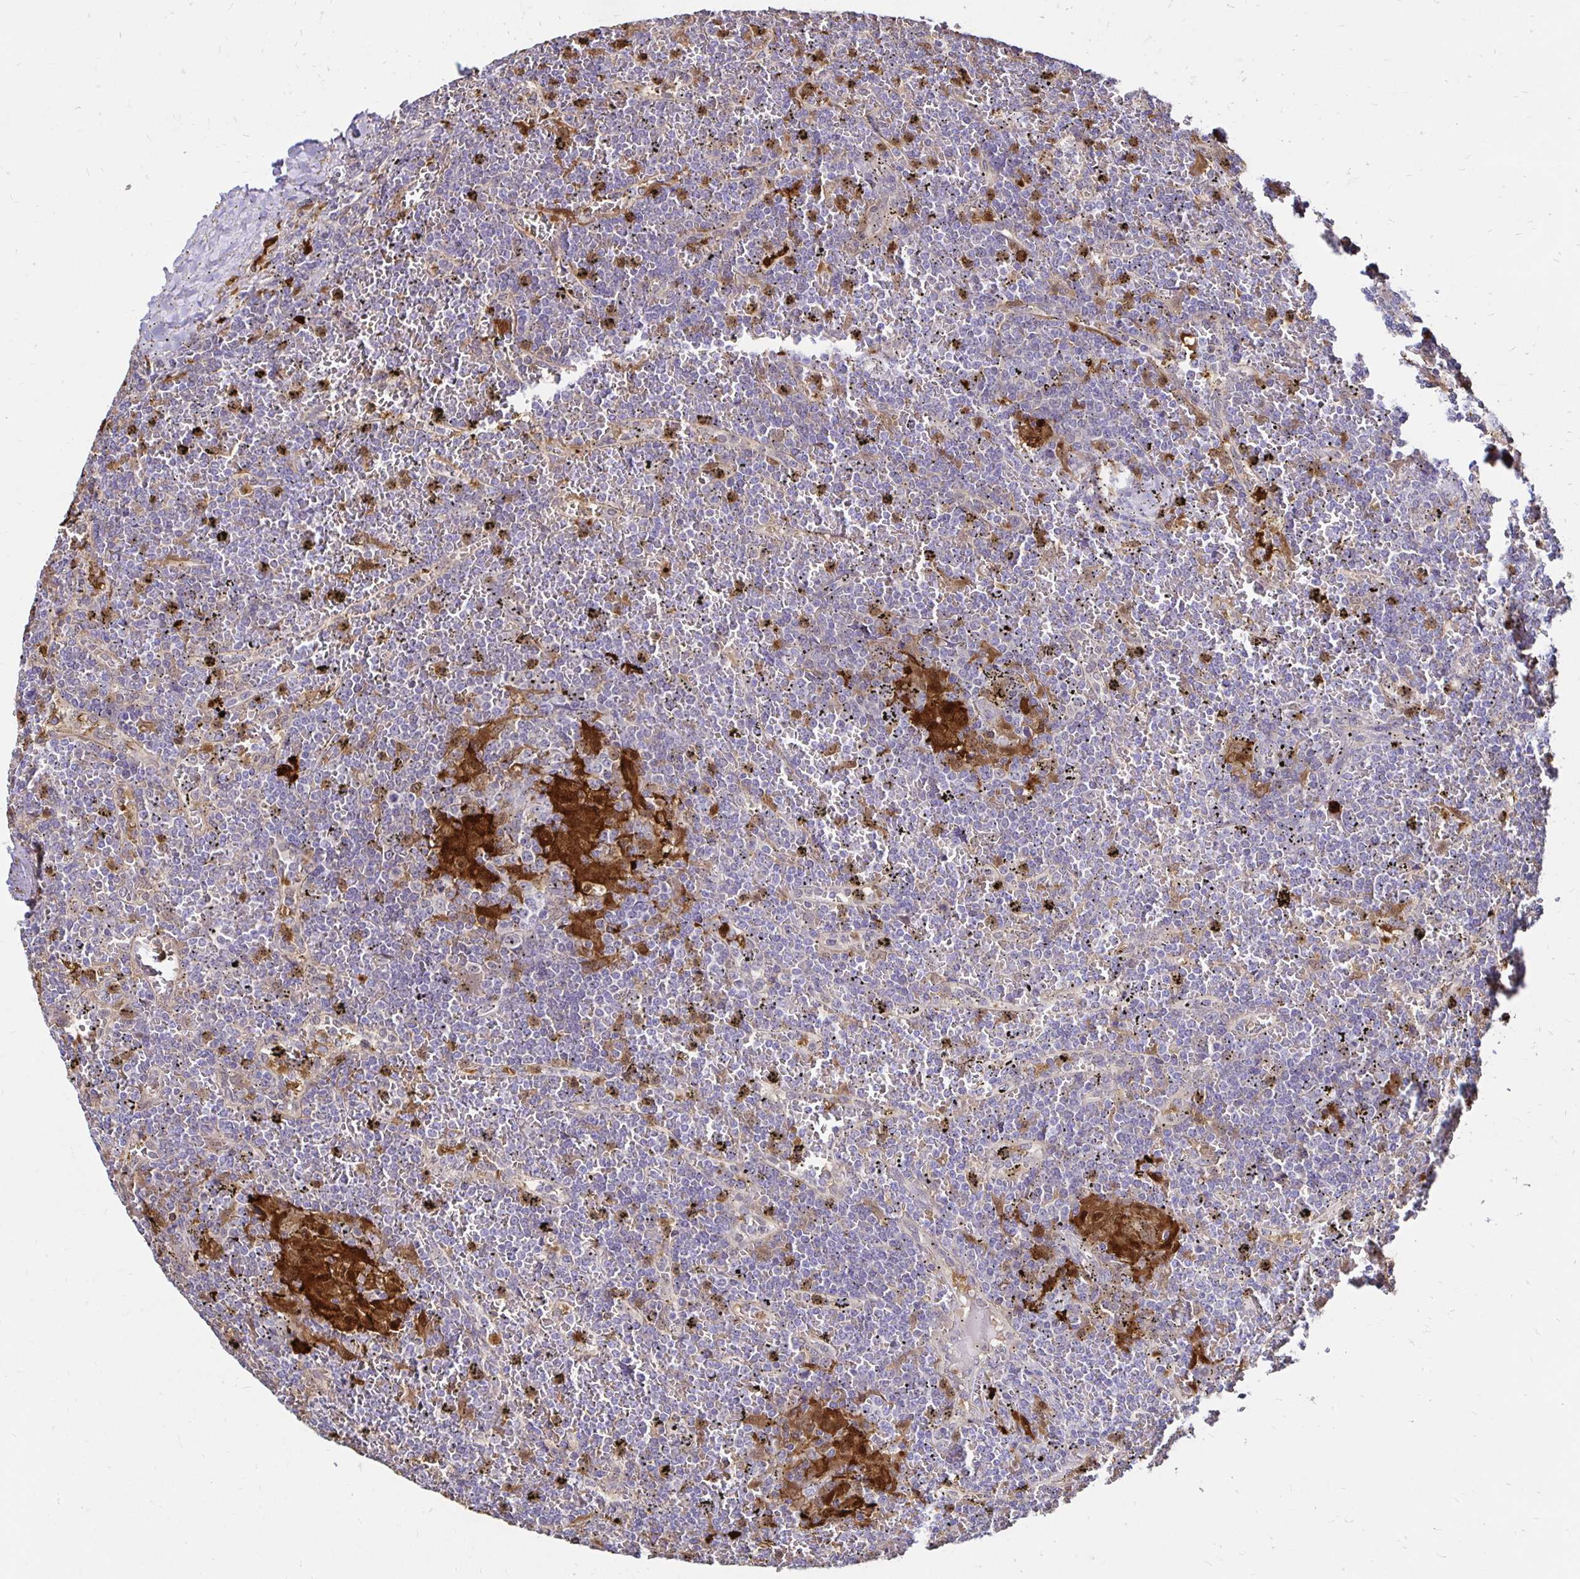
{"staining": {"intensity": "negative", "quantity": "none", "location": "none"}, "tissue": "lymphoma", "cell_type": "Tumor cells", "image_type": "cancer", "snomed": [{"axis": "morphology", "description": "Malignant lymphoma, non-Hodgkin's type, Low grade"}, {"axis": "topography", "description": "Spleen"}], "caption": "Tumor cells show no significant staining in lymphoma. (Stains: DAB (3,3'-diaminobenzidine) immunohistochemistry with hematoxylin counter stain, Microscopy: brightfield microscopy at high magnification).", "gene": "TXN", "patient": {"sex": "female", "age": 19}}